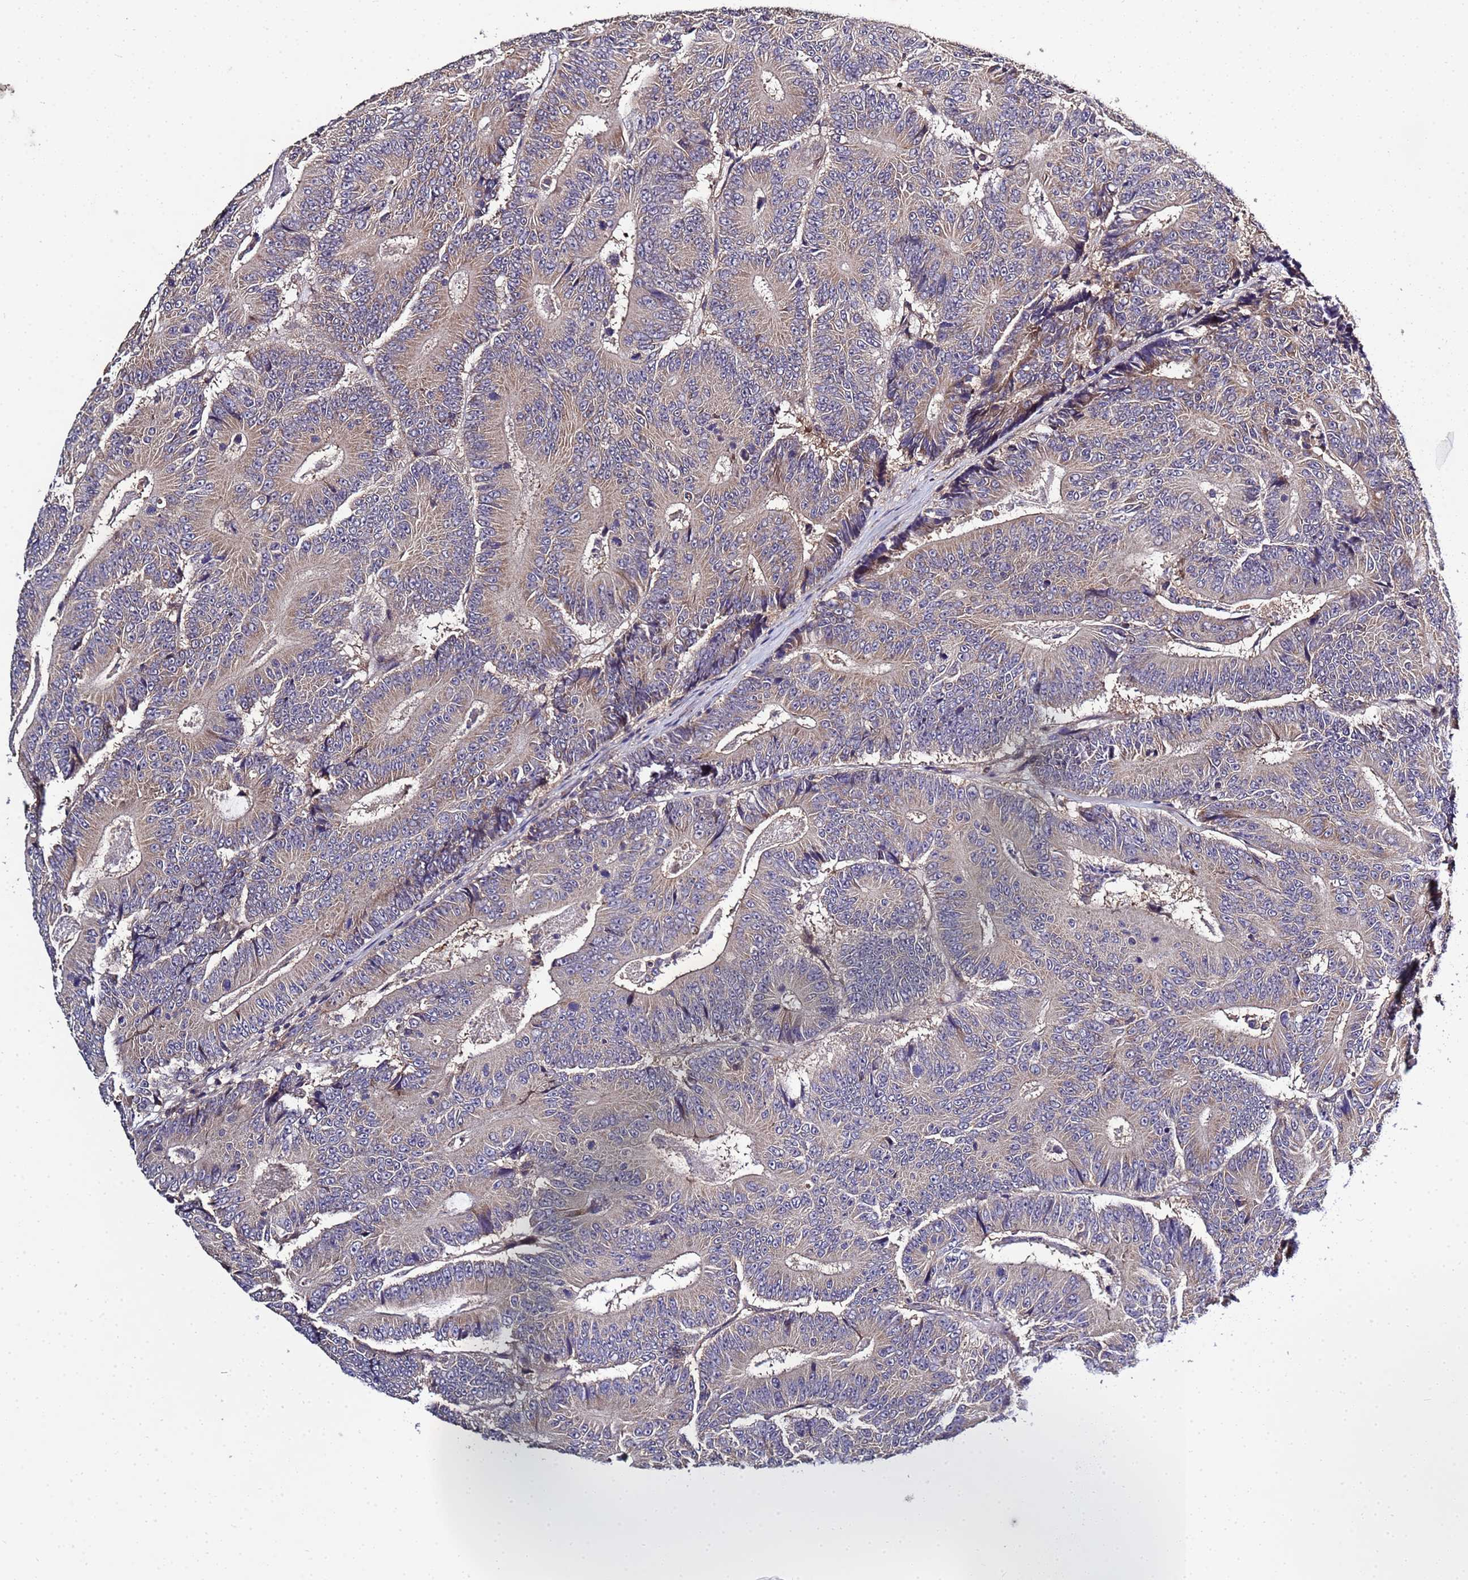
{"staining": {"intensity": "weak", "quantity": "25%-75%", "location": "cytoplasmic/membranous"}, "tissue": "colorectal cancer", "cell_type": "Tumor cells", "image_type": "cancer", "snomed": [{"axis": "morphology", "description": "Adenocarcinoma, NOS"}, {"axis": "topography", "description": "Colon"}], "caption": "About 25%-75% of tumor cells in human adenocarcinoma (colorectal) display weak cytoplasmic/membranous protein expression as visualized by brown immunohistochemical staining.", "gene": "P2RX7", "patient": {"sex": "male", "age": 83}}